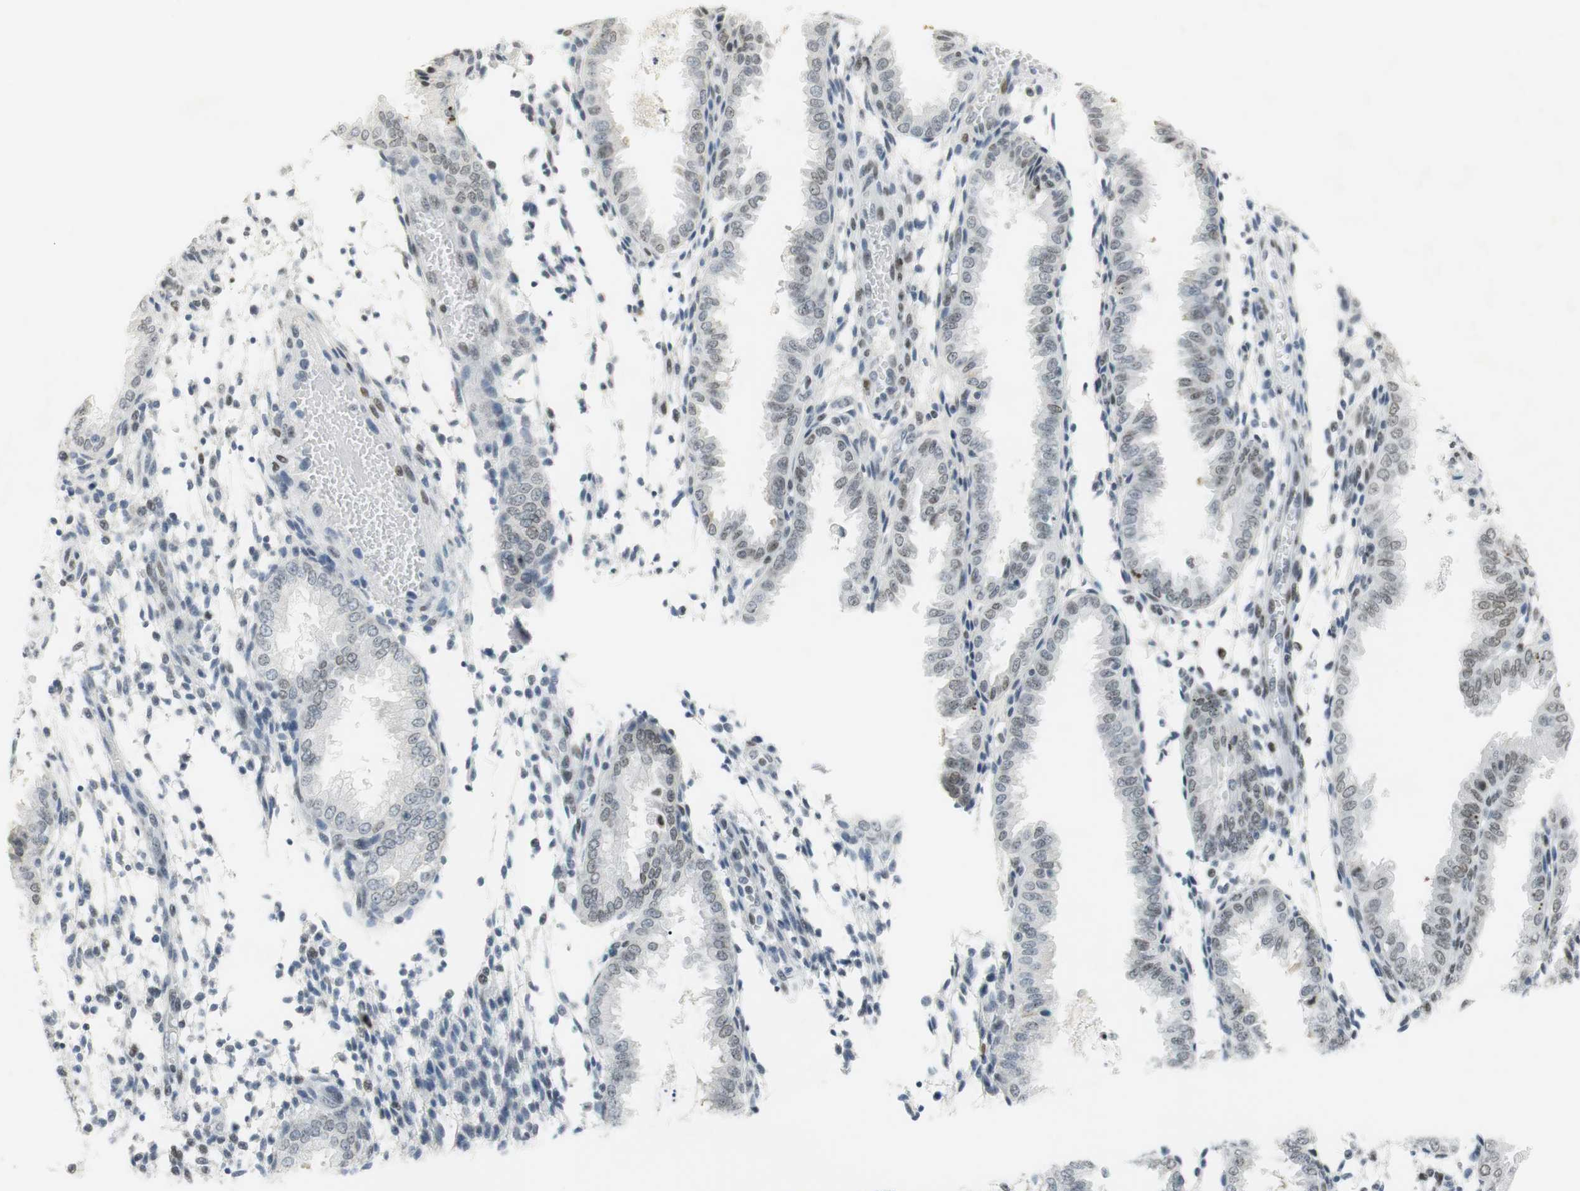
{"staining": {"intensity": "moderate", "quantity": "25%-75%", "location": "nuclear"}, "tissue": "endometrium", "cell_type": "Cells in endometrial stroma", "image_type": "normal", "snomed": [{"axis": "morphology", "description": "Normal tissue, NOS"}, {"axis": "topography", "description": "Endometrium"}], "caption": "Protein expression analysis of benign endometrium shows moderate nuclear staining in about 25%-75% of cells in endometrial stroma. The staining was performed using DAB (3,3'-diaminobenzidine), with brown indicating positive protein expression. Nuclei are stained blue with hematoxylin.", "gene": "BMI1", "patient": {"sex": "female", "age": 33}}